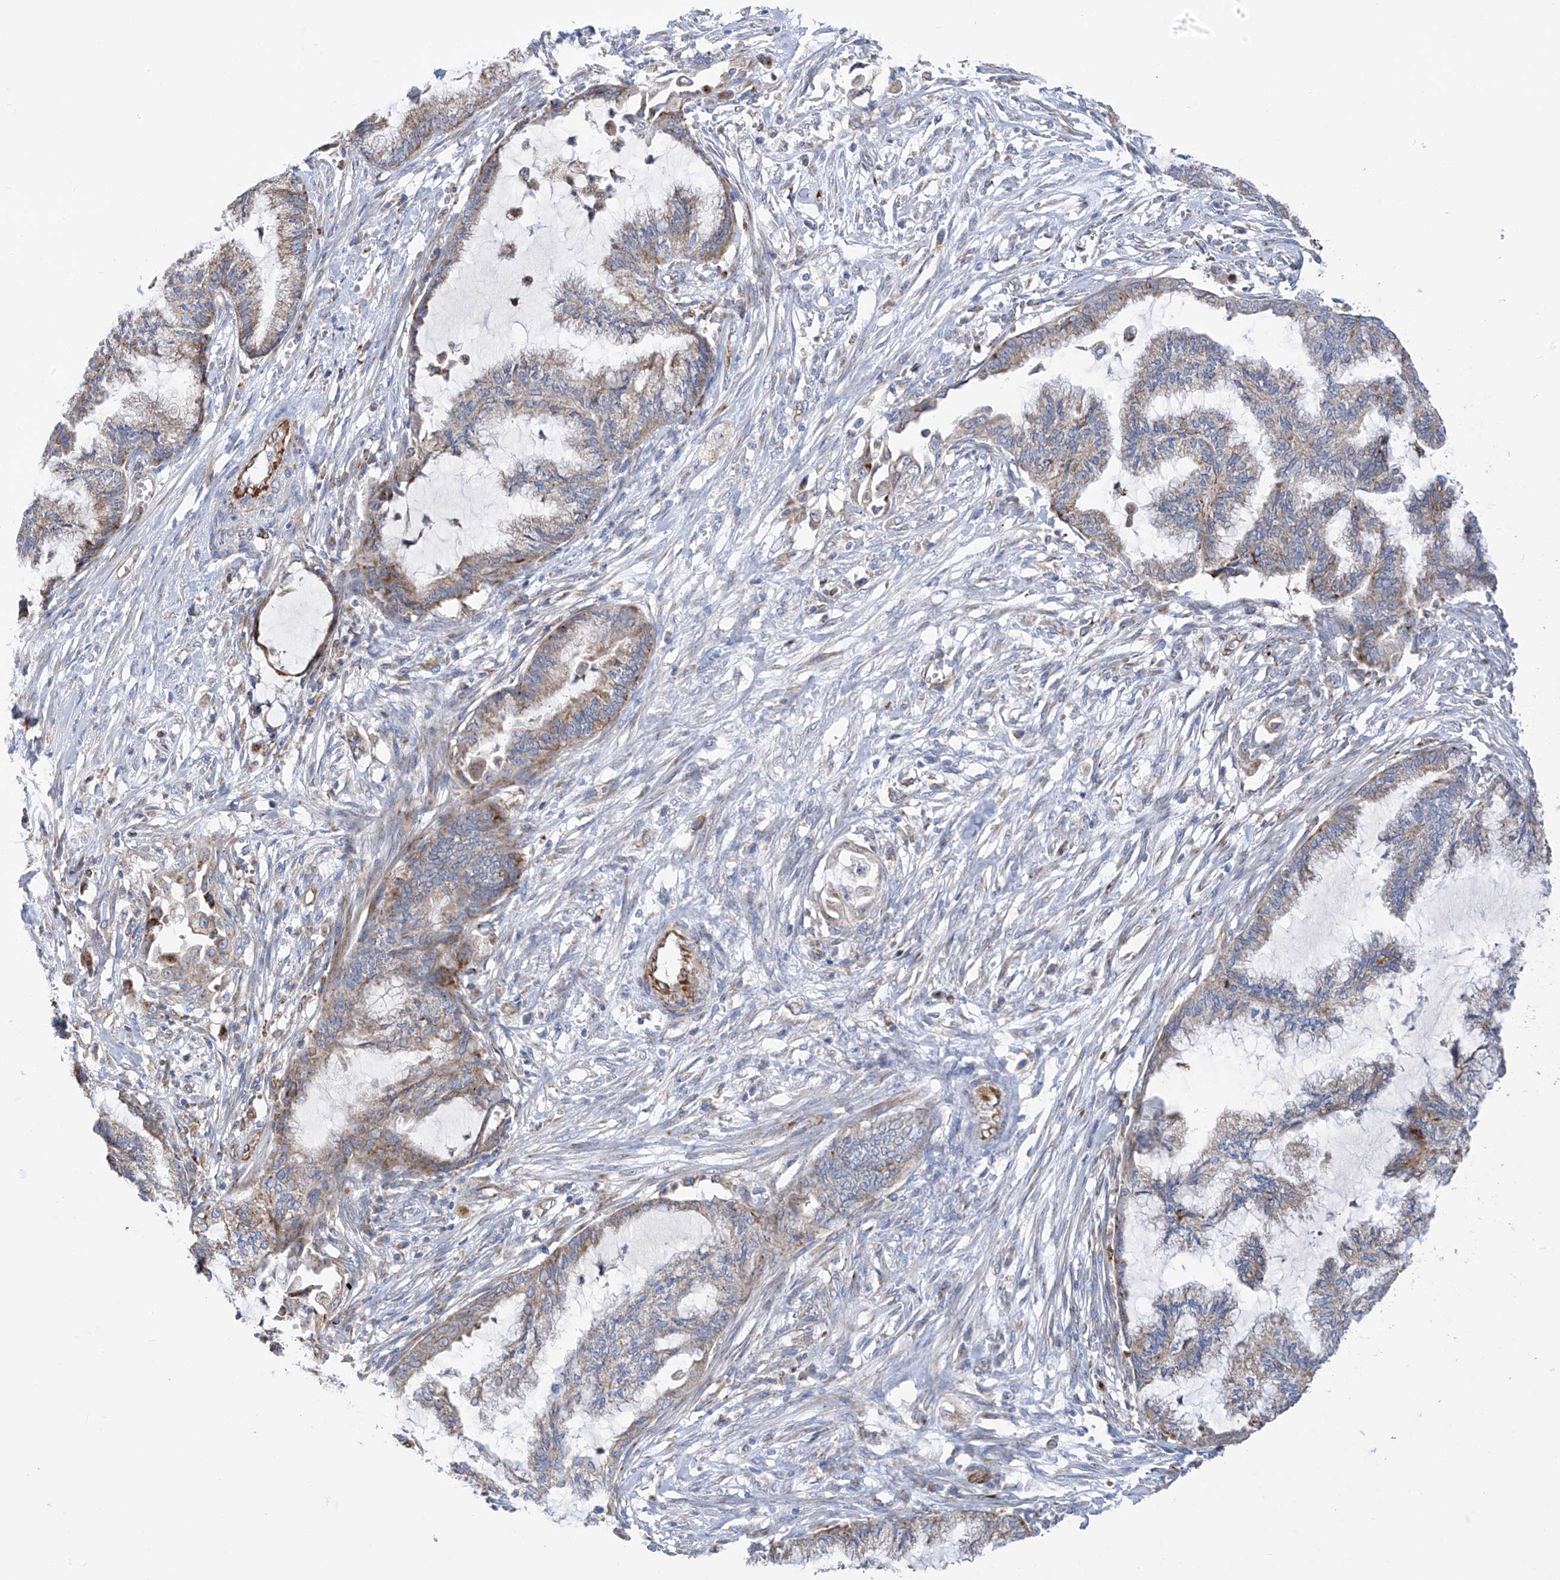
{"staining": {"intensity": "weak", "quantity": "25%-75%", "location": "cytoplasmic/membranous"}, "tissue": "endometrial cancer", "cell_type": "Tumor cells", "image_type": "cancer", "snomed": [{"axis": "morphology", "description": "Adenocarcinoma, NOS"}, {"axis": "topography", "description": "Endometrium"}], "caption": "Endometrial cancer stained with immunohistochemistry (IHC) displays weak cytoplasmic/membranous staining in about 25%-75% of tumor cells. (Brightfield microscopy of DAB IHC at high magnification).", "gene": "EIF5B", "patient": {"sex": "female", "age": 86}}